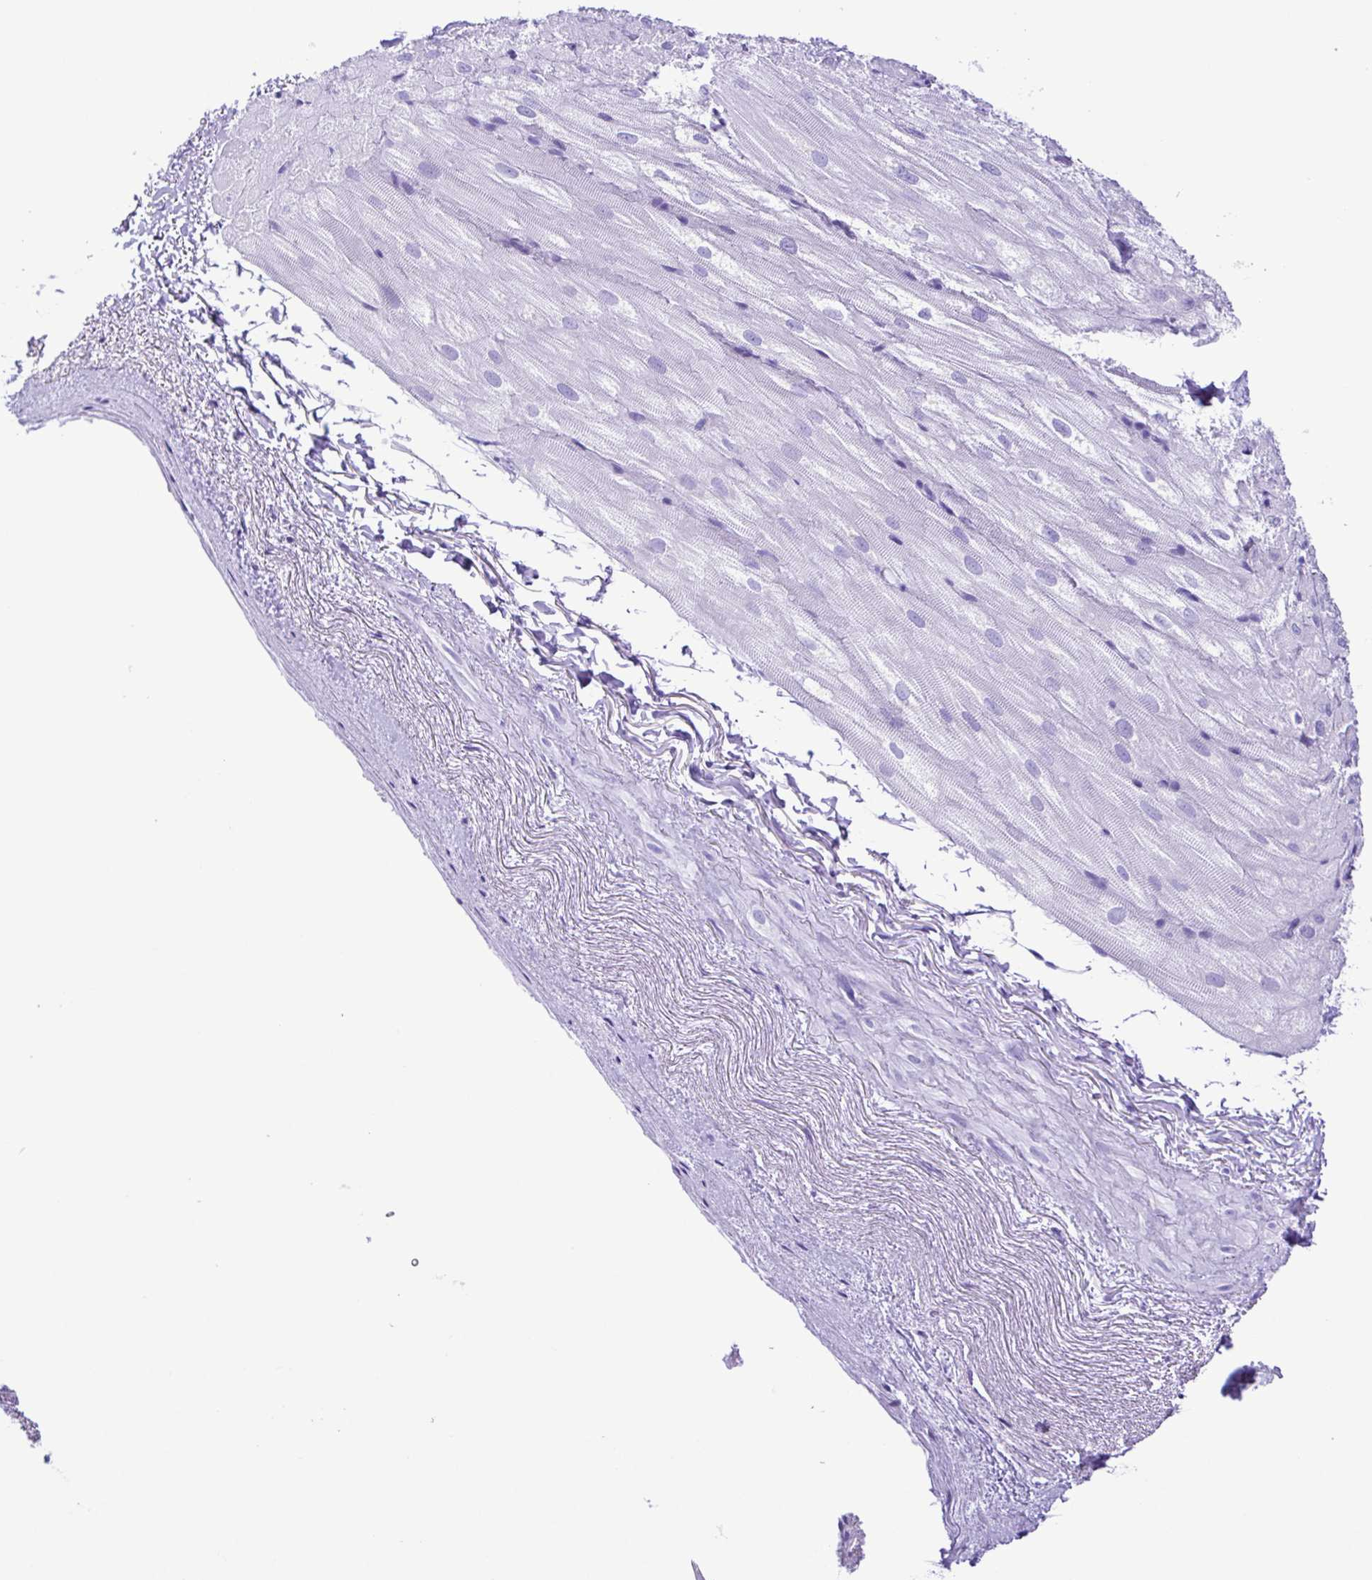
{"staining": {"intensity": "negative", "quantity": "none", "location": "none"}, "tissue": "heart muscle", "cell_type": "Cardiomyocytes", "image_type": "normal", "snomed": [{"axis": "morphology", "description": "Normal tissue, NOS"}, {"axis": "topography", "description": "Heart"}], "caption": "This histopathology image is of benign heart muscle stained with immunohistochemistry (IHC) to label a protein in brown with the nuclei are counter-stained blue. There is no positivity in cardiomyocytes.", "gene": "SYT1", "patient": {"sex": "male", "age": 62}}